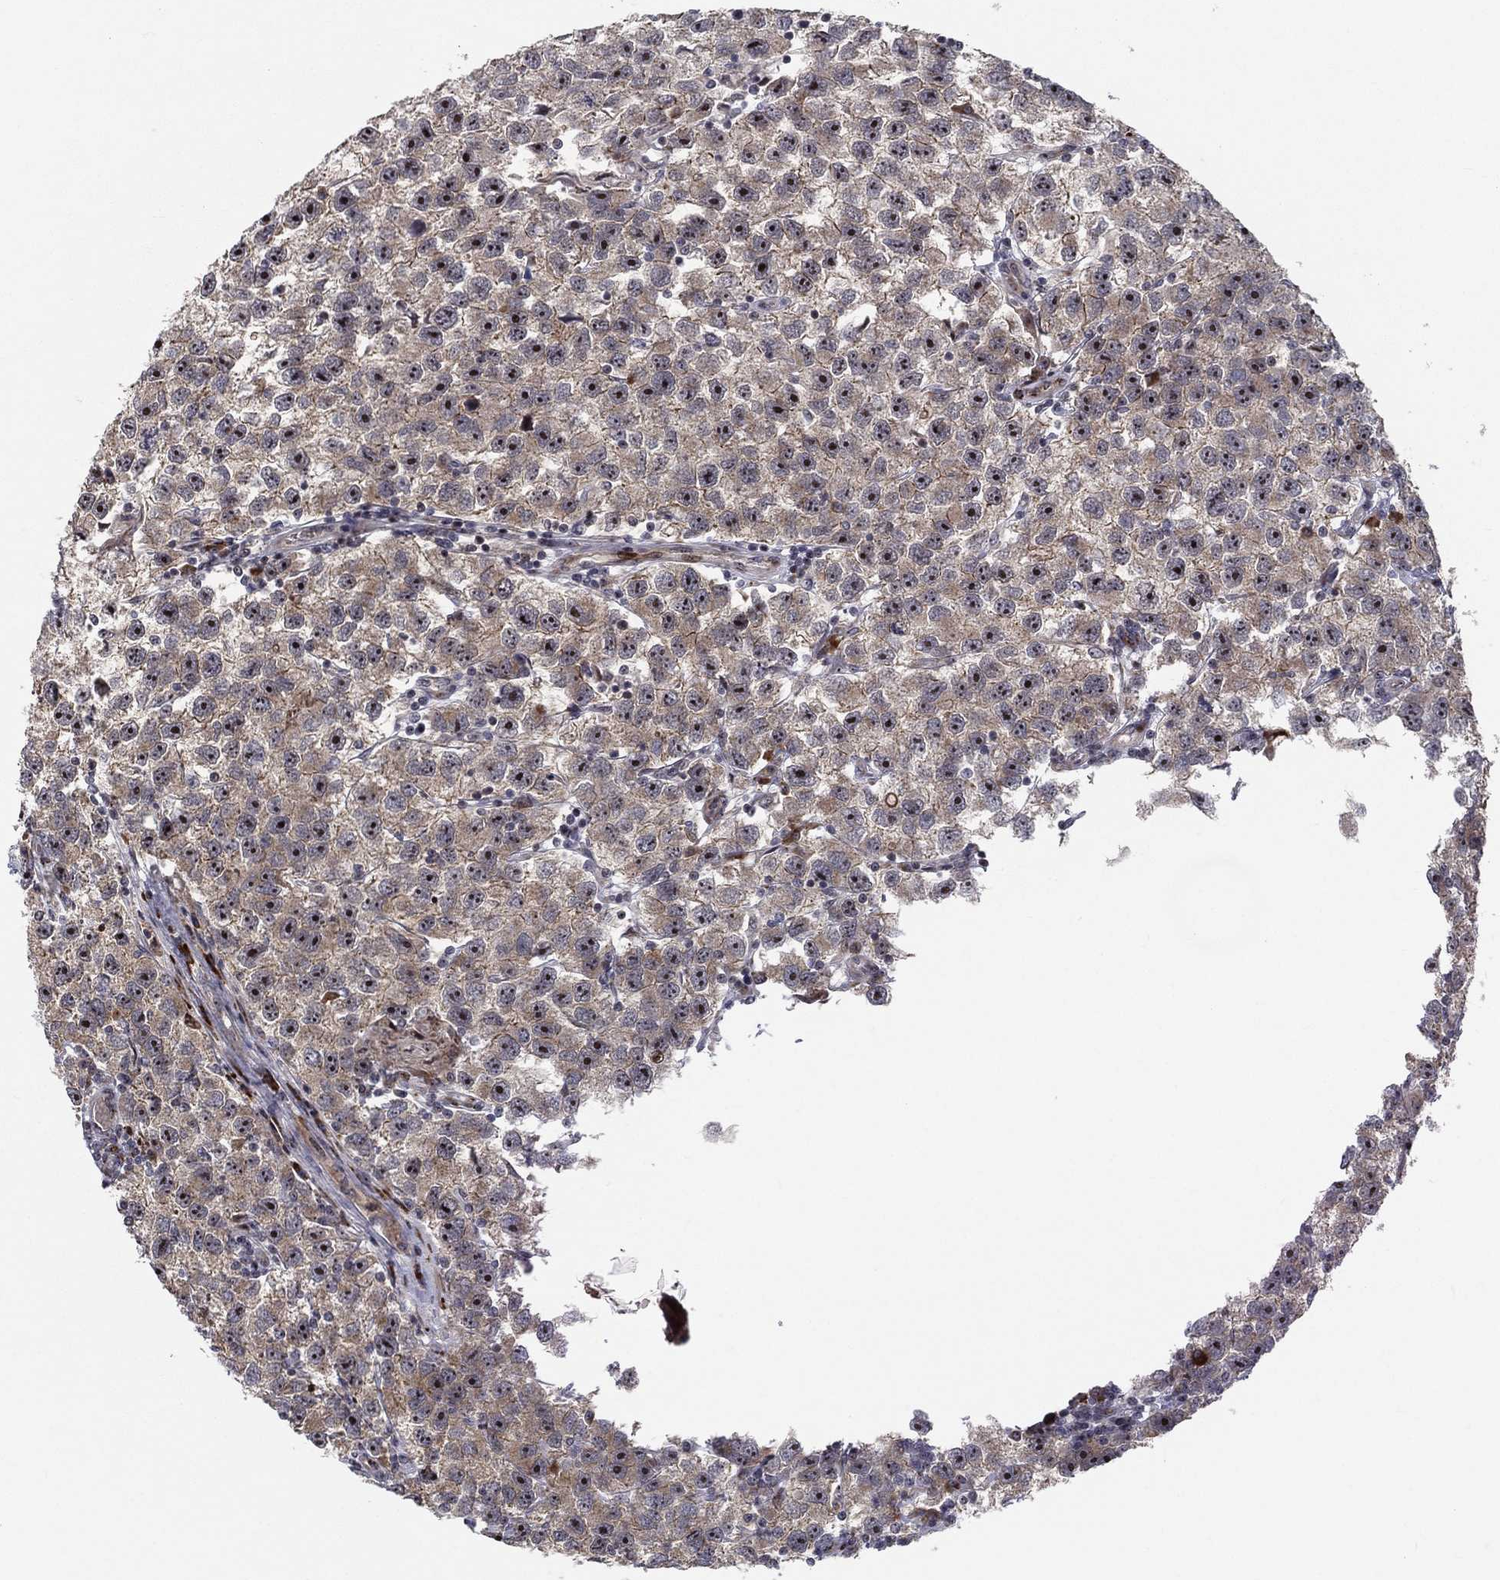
{"staining": {"intensity": "strong", "quantity": "<25%", "location": "nuclear"}, "tissue": "testis cancer", "cell_type": "Tumor cells", "image_type": "cancer", "snomed": [{"axis": "morphology", "description": "Seminoma, NOS"}, {"axis": "topography", "description": "Testis"}], "caption": "The histopathology image demonstrates a brown stain indicating the presence of a protein in the nuclear of tumor cells in seminoma (testis).", "gene": "VHL", "patient": {"sex": "male", "age": 26}}